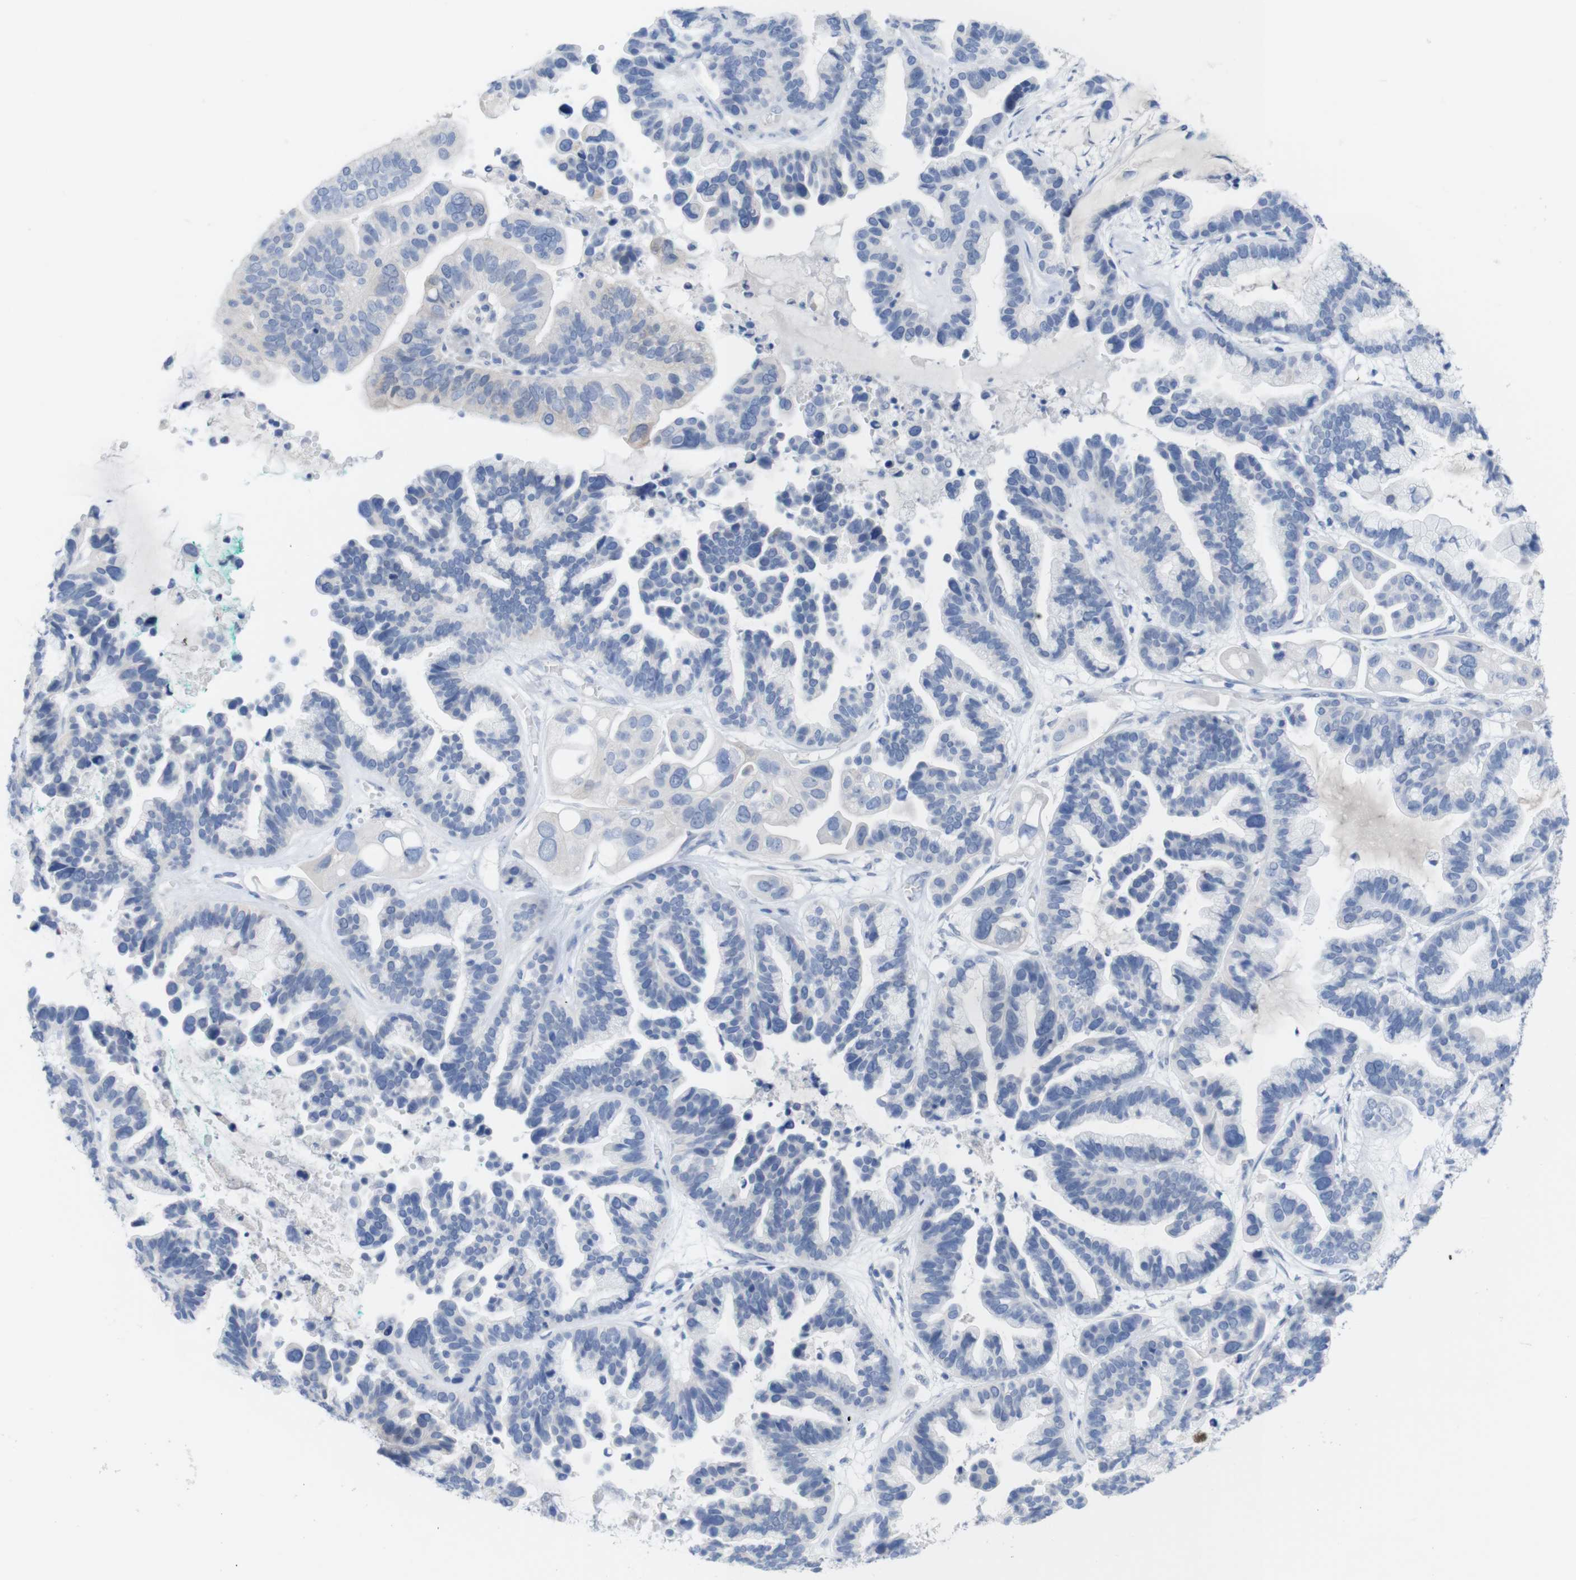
{"staining": {"intensity": "negative", "quantity": "none", "location": "none"}, "tissue": "ovarian cancer", "cell_type": "Tumor cells", "image_type": "cancer", "snomed": [{"axis": "morphology", "description": "Cystadenocarcinoma, serous, NOS"}, {"axis": "topography", "description": "Ovary"}], "caption": "Ovarian cancer stained for a protein using immunohistochemistry exhibits no expression tumor cells.", "gene": "PNMA1", "patient": {"sex": "female", "age": 56}}